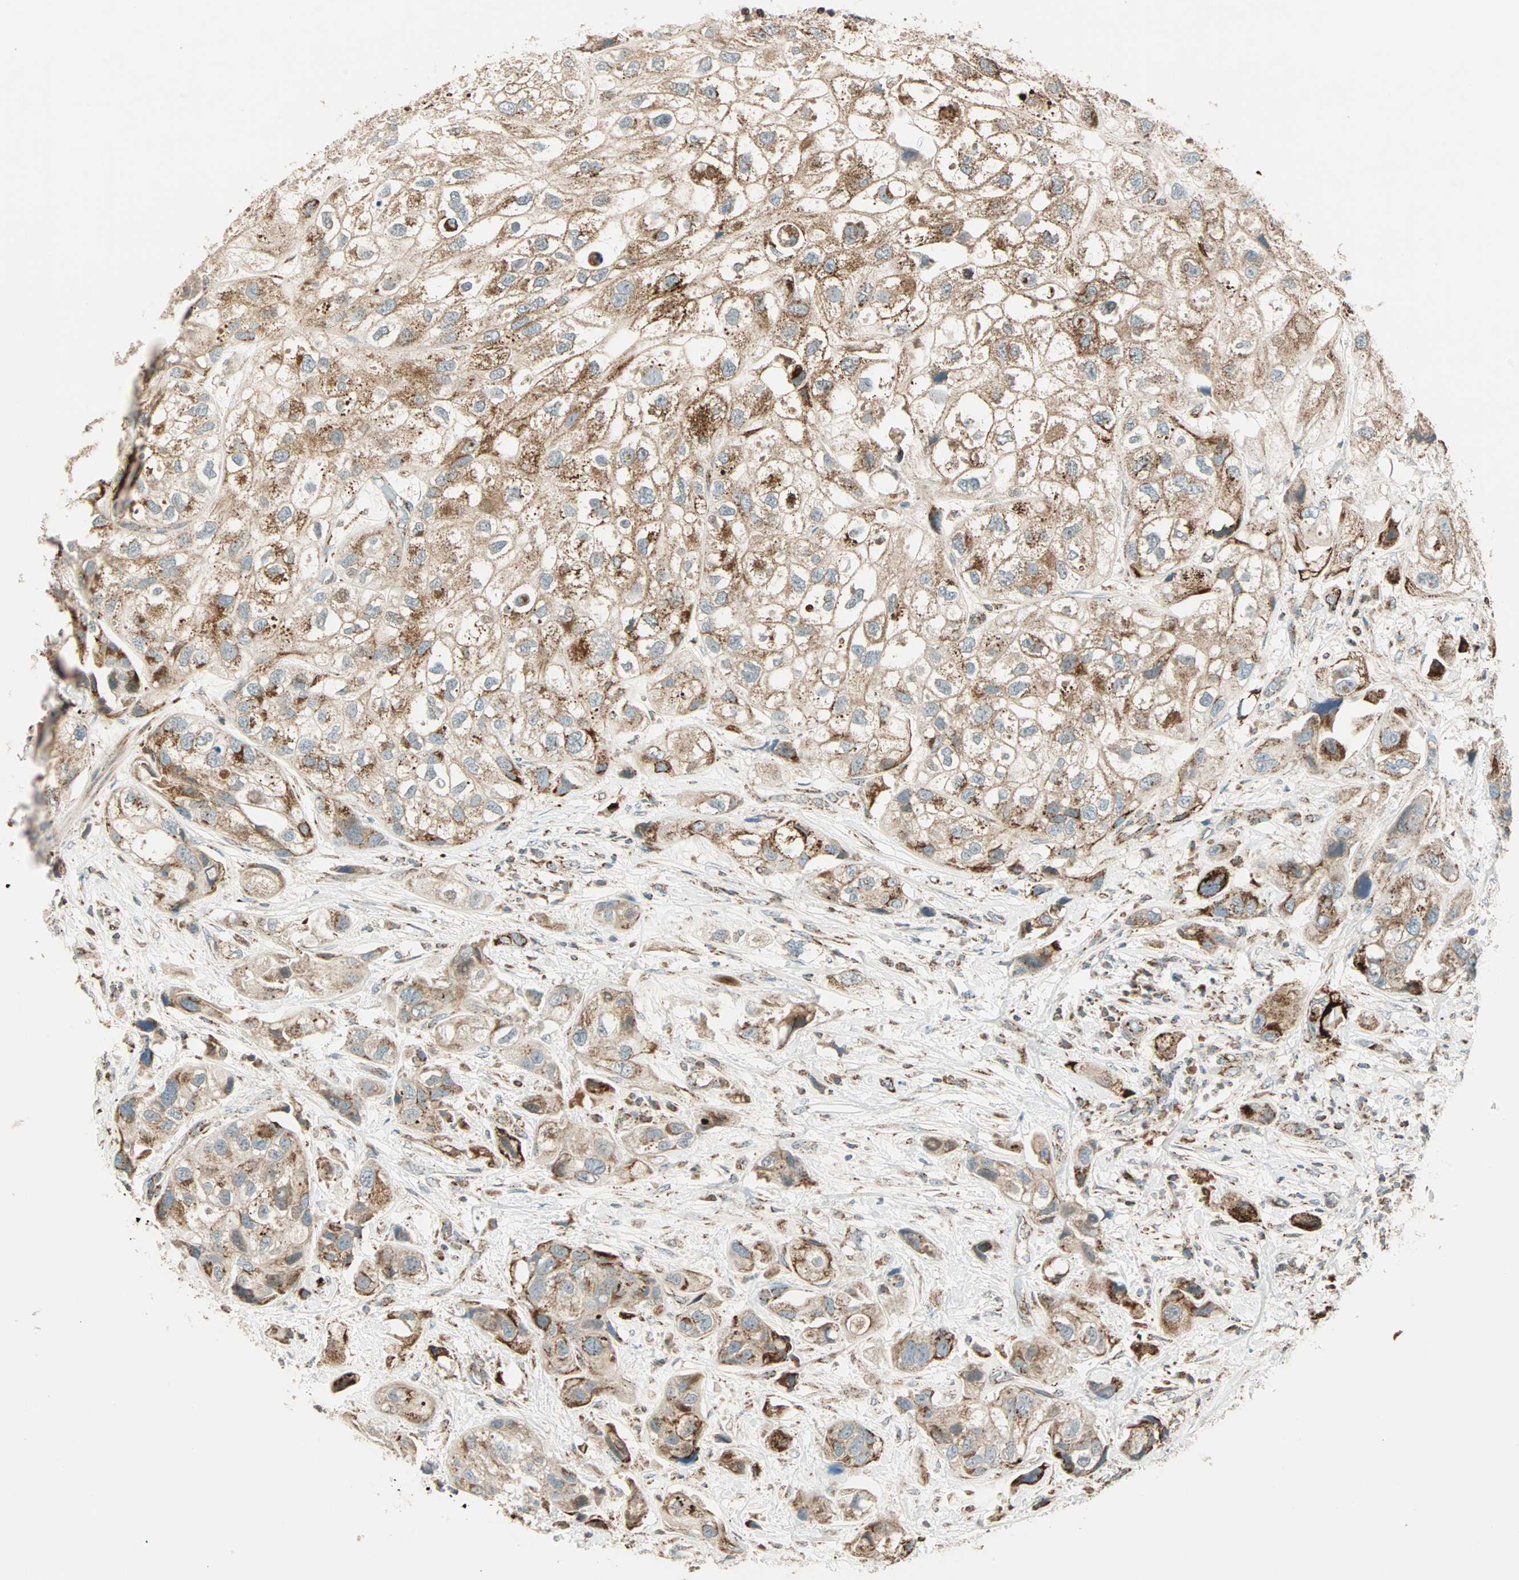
{"staining": {"intensity": "moderate", "quantity": "25%-75%", "location": "cytoplasmic/membranous"}, "tissue": "urothelial cancer", "cell_type": "Tumor cells", "image_type": "cancer", "snomed": [{"axis": "morphology", "description": "Urothelial carcinoma, High grade"}, {"axis": "topography", "description": "Urinary bladder"}], "caption": "Immunohistochemical staining of human high-grade urothelial carcinoma displays medium levels of moderate cytoplasmic/membranous positivity in about 25%-75% of tumor cells.", "gene": "SPRY4", "patient": {"sex": "female", "age": 64}}